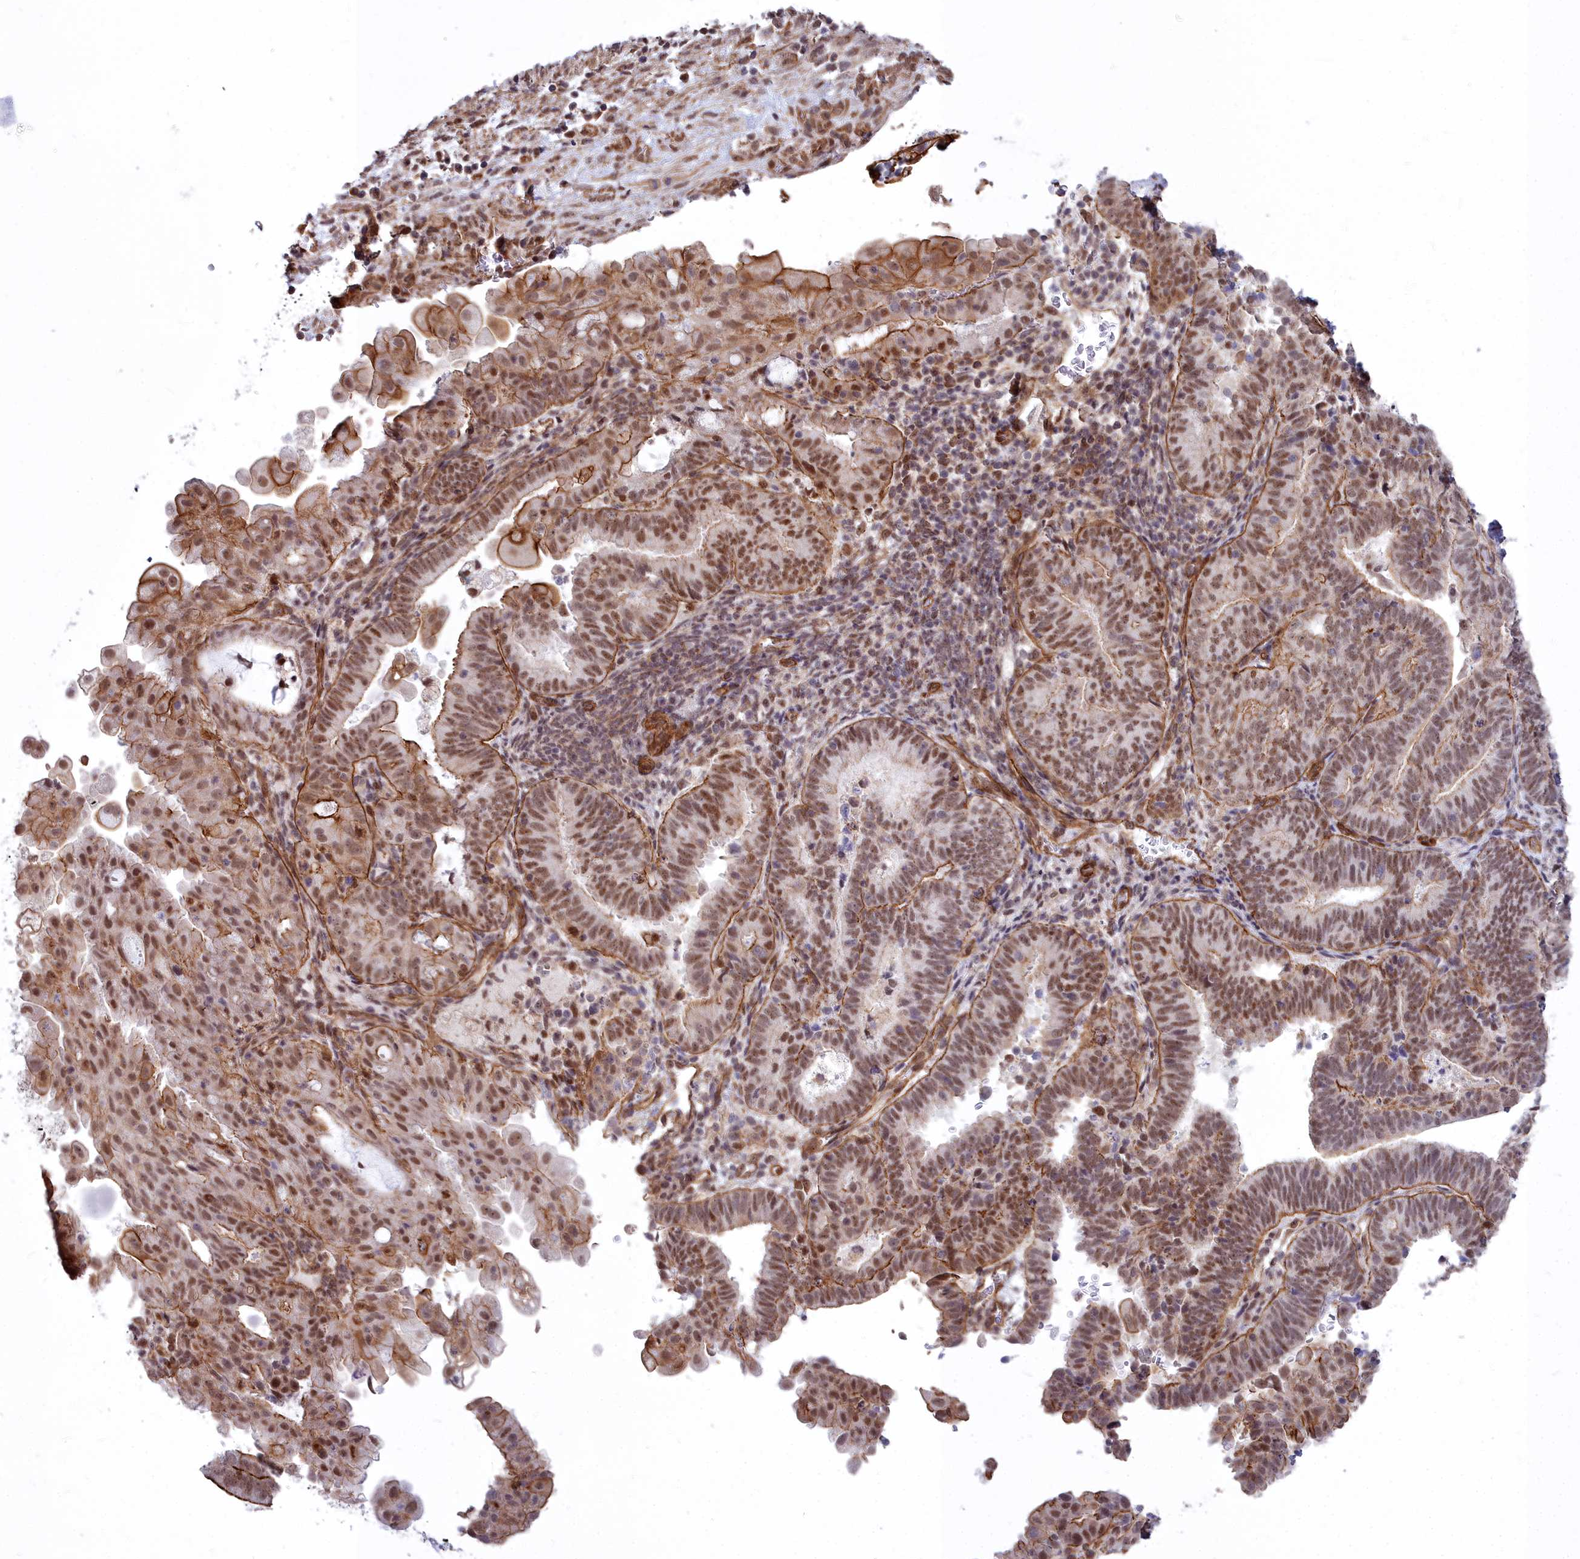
{"staining": {"intensity": "moderate", "quantity": ">75%", "location": "cytoplasmic/membranous,nuclear"}, "tissue": "endometrial cancer", "cell_type": "Tumor cells", "image_type": "cancer", "snomed": [{"axis": "morphology", "description": "Adenocarcinoma, NOS"}, {"axis": "topography", "description": "Endometrium"}], "caption": "A high-resolution photomicrograph shows immunohistochemistry staining of adenocarcinoma (endometrial), which exhibits moderate cytoplasmic/membranous and nuclear staining in approximately >75% of tumor cells.", "gene": "YJU2", "patient": {"sex": "female", "age": 70}}